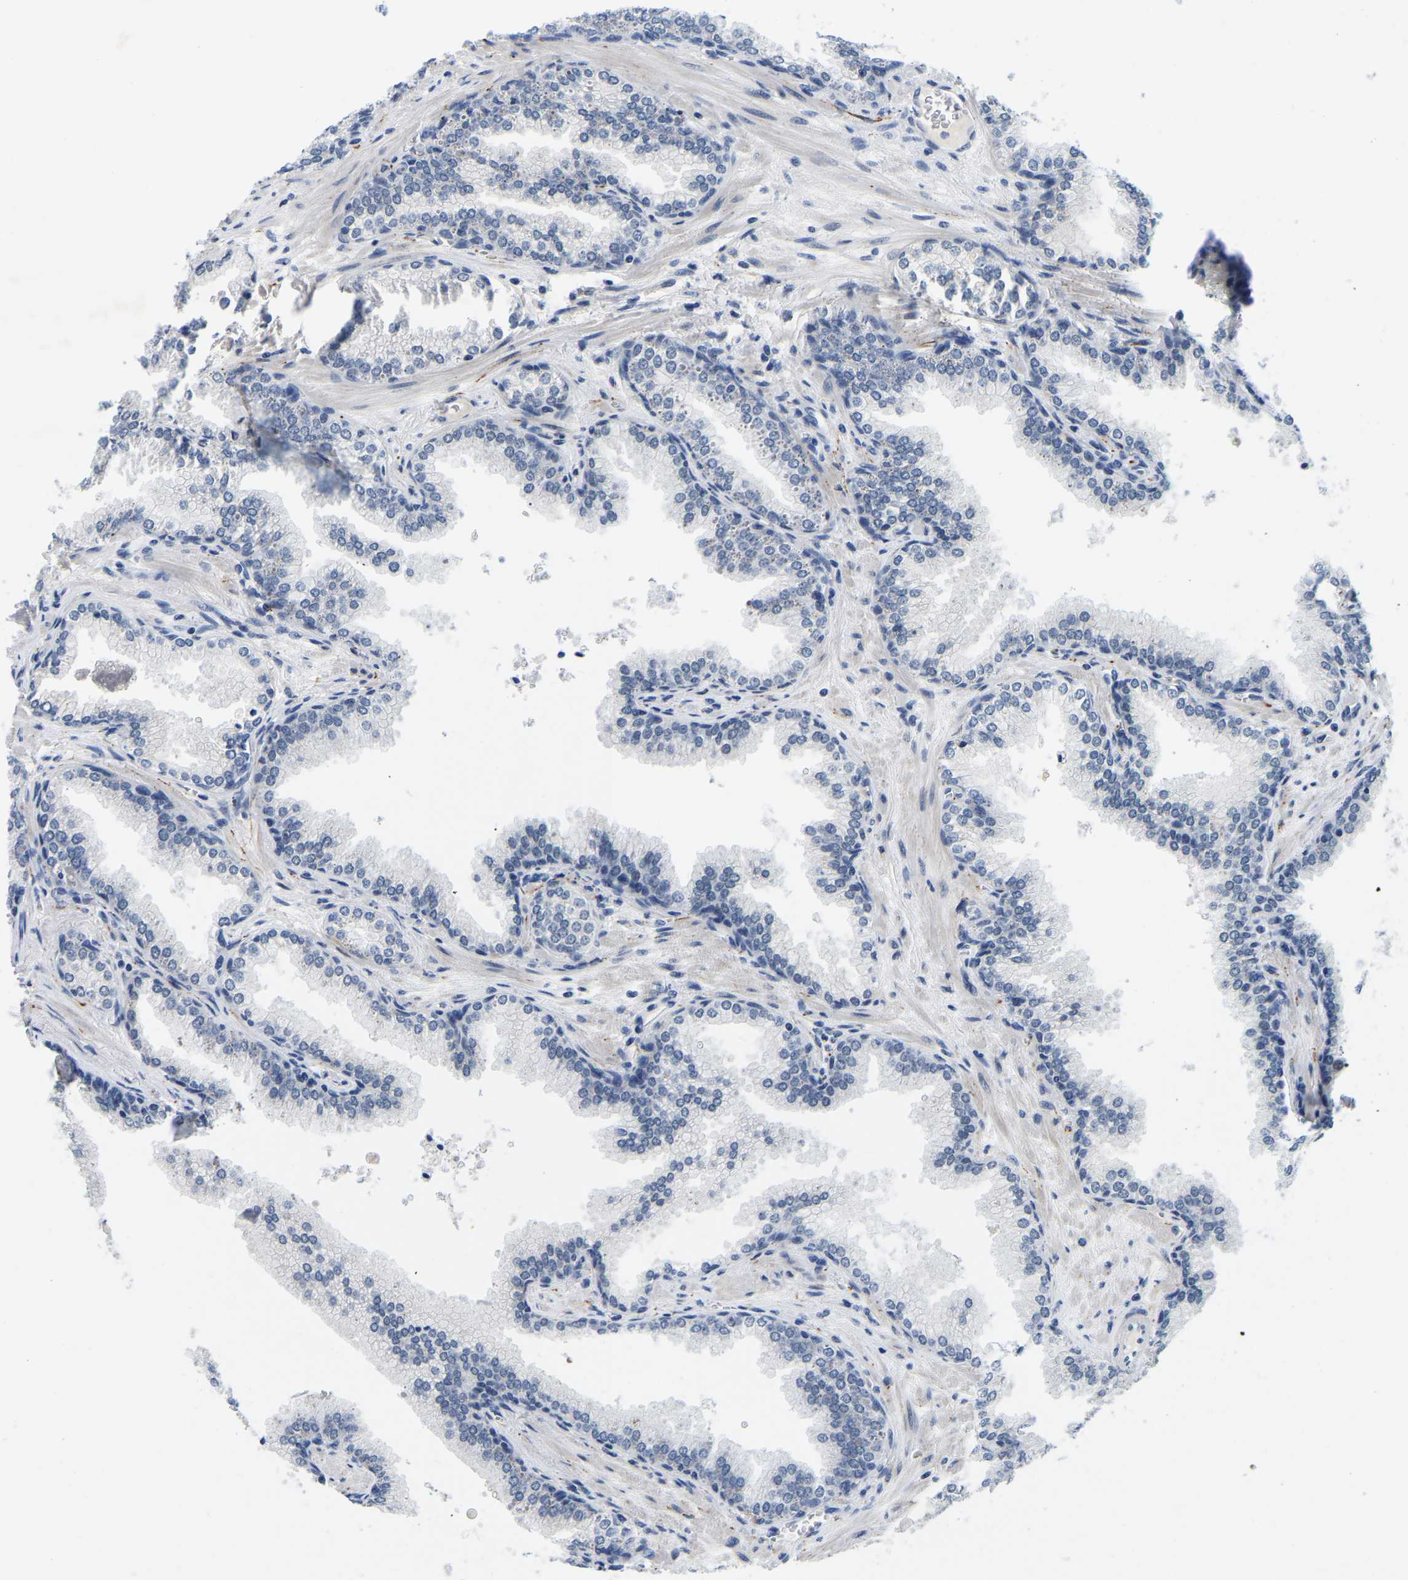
{"staining": {"intensity": "negative", "quantity": "none", "location": "none"}, "tissue": "prostate cancer", "cell_type": "Tumor cells", "image_type": "cancer", "snomed": [{"axis": "morphology", "description": "Adenocarcinoma, Low grade"}, {"axis": "topography", "description": "Prostate"}], "caption": "This is an immunohistochemistry micrograph of prostate cancer. There is no positivity in tumor cells.", "gene": "POLDIP3", "patient": {"sex": "male", "age": 60}}